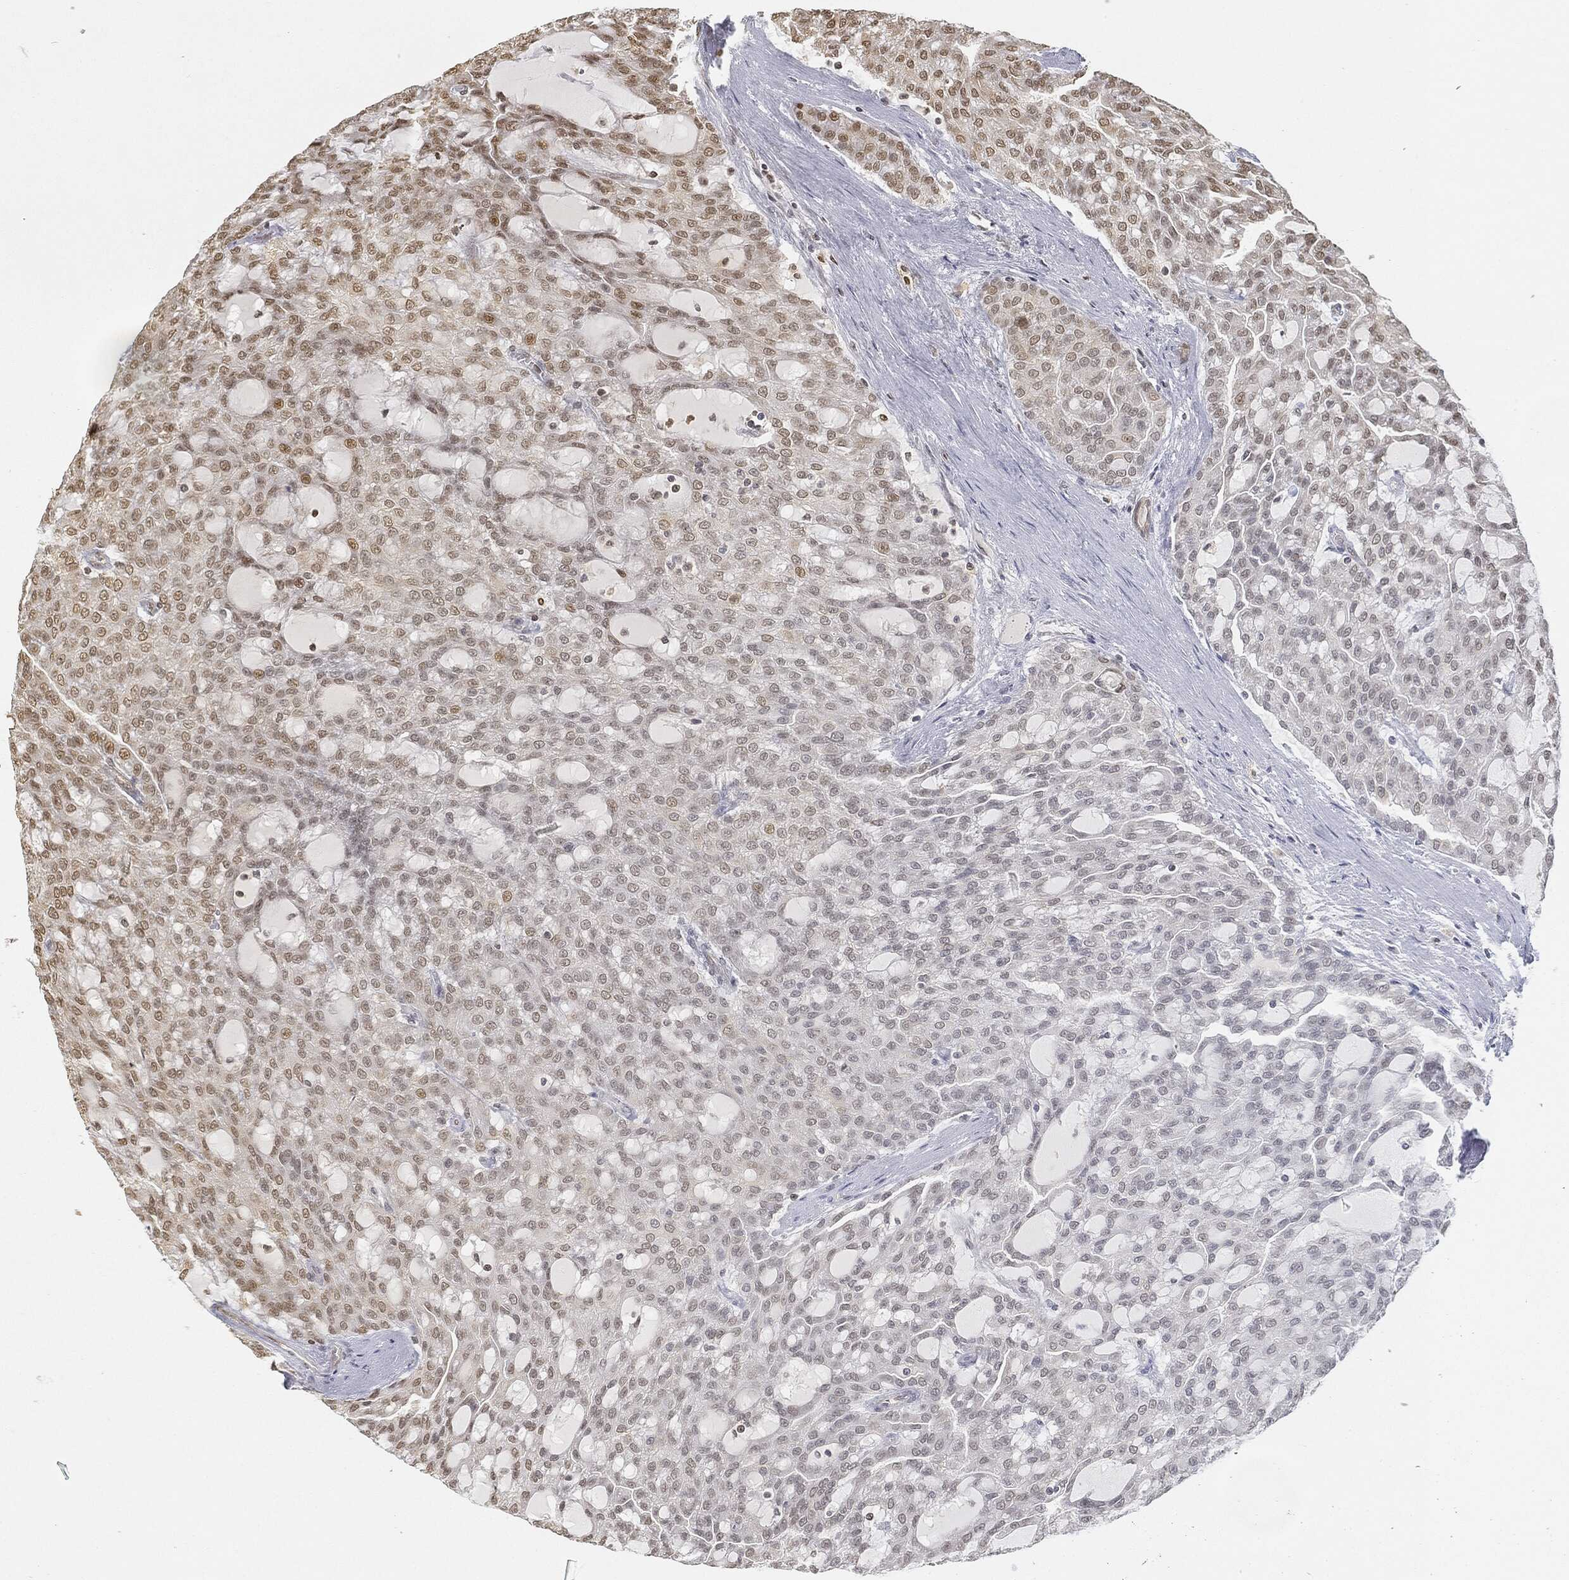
{"staining": {"intensity": "moderate", "quantity": "<25%", "location": "nuclear"}, "tissue": "renal cancer", "cell_type": "Tumor cells", "image_type": "cancer", "snomed": [{"axis": "morphology", "description": "Adenocarcinoma, NOS"}, {"axis": "topography", "description": "Kidney"}], "caption": "Approximately <25% of tumor cells in adenocarcinoma (renal) demonstrate moderate nuclear protein positivity as visualized by brown immunohistochemical staining.", "gene": "CIB1", "patient": {"sex": "male", "age": 63}}